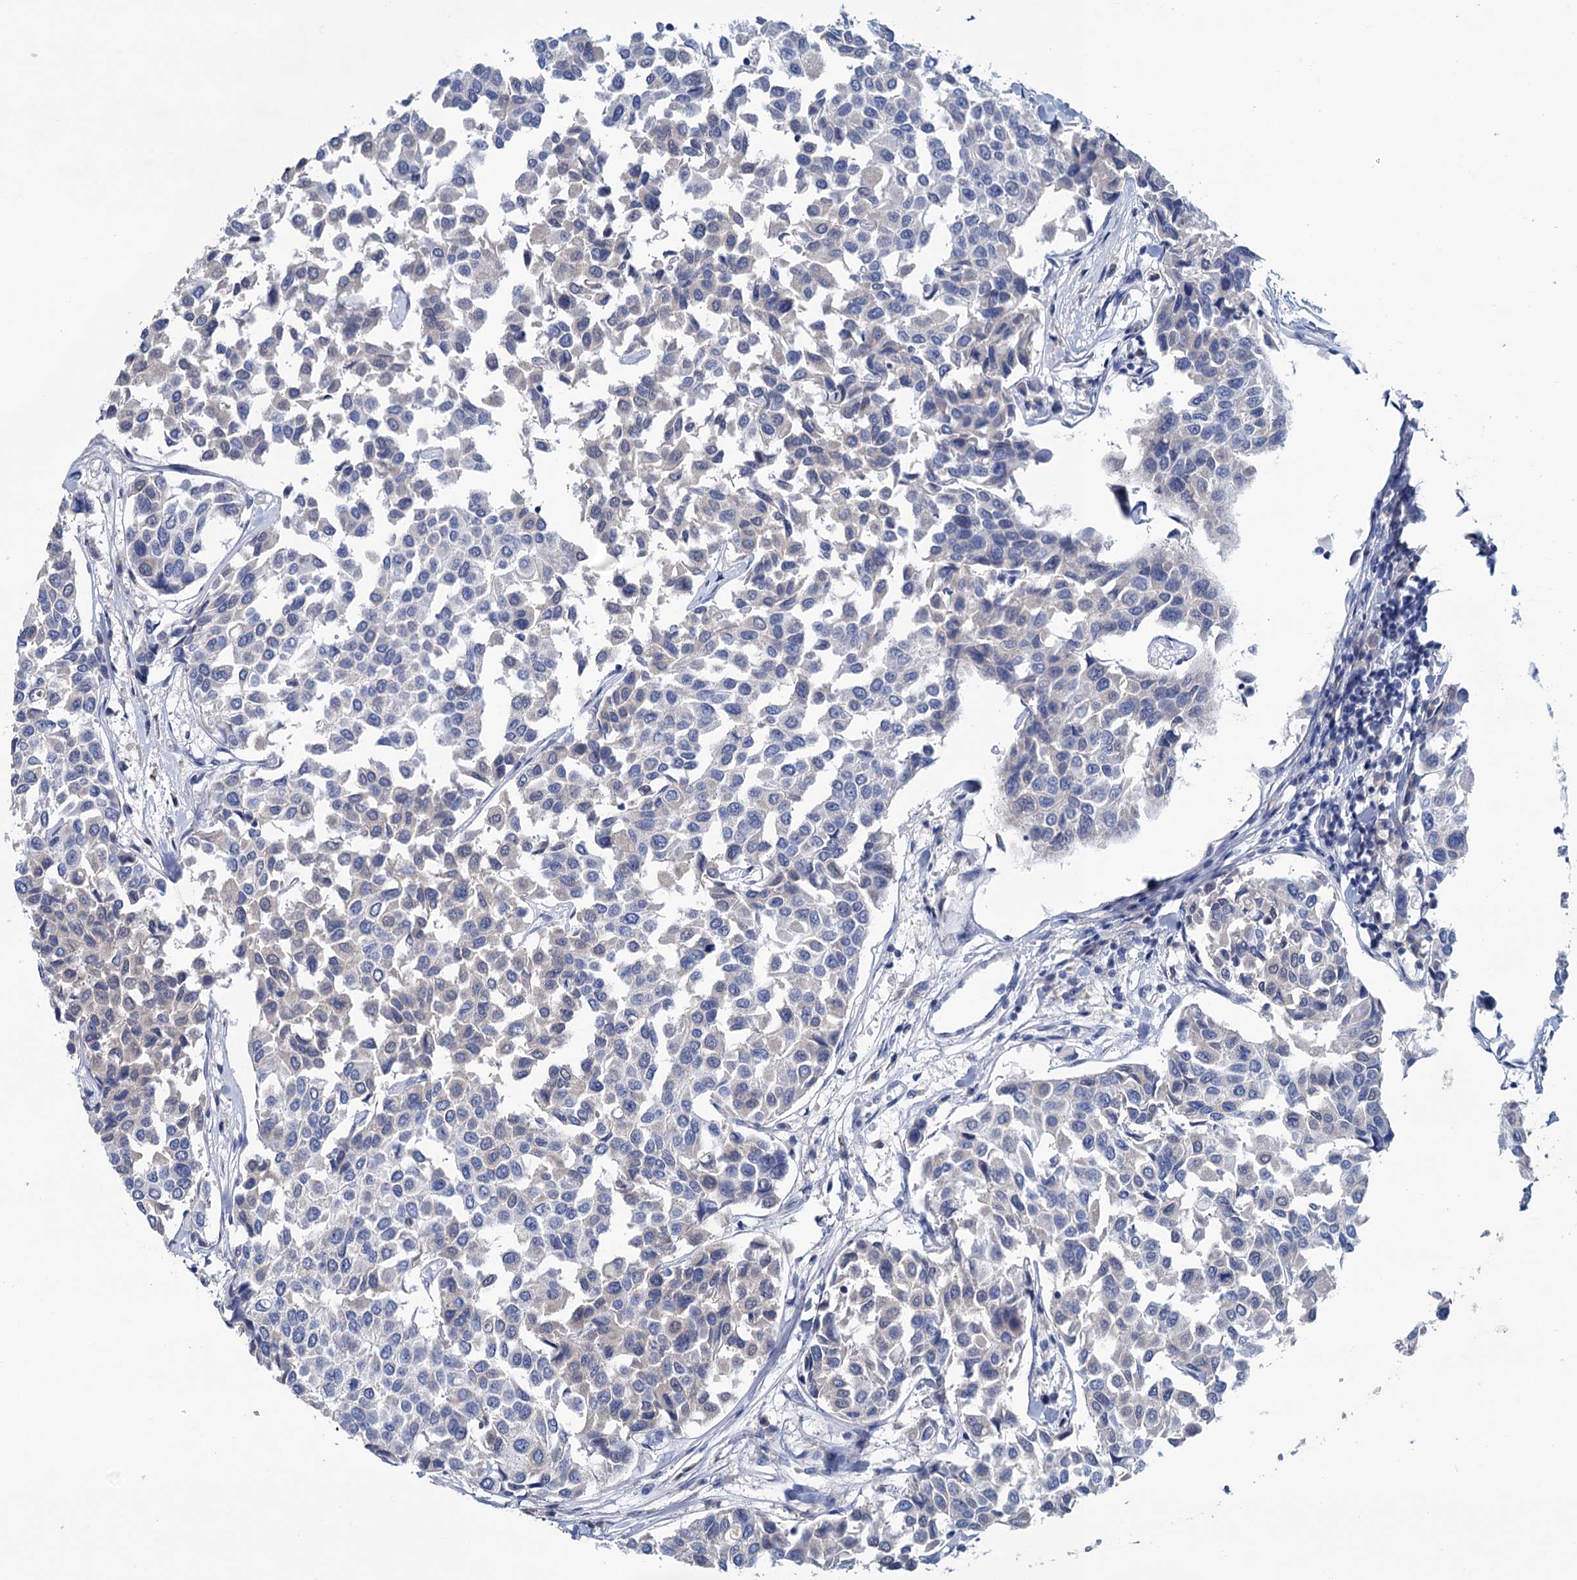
{"staining": {"intensity": "negative", "quantity": "none", "location": "none"}, "tissue": "breast cancer", "cell_type": "Tumor cells", "image_type": "cancer", "snomed": [{"axis": "morphology", "description": "Duct carcinoma"}, {"axis": "topography", "description": "Breast"}], "caption": "Protein analysis of intraductal carcinoma (breast) shows no significant staining in tumor cells.", "gene": "MYOZ3", "patient": {"sex": "female", "age": 55}}